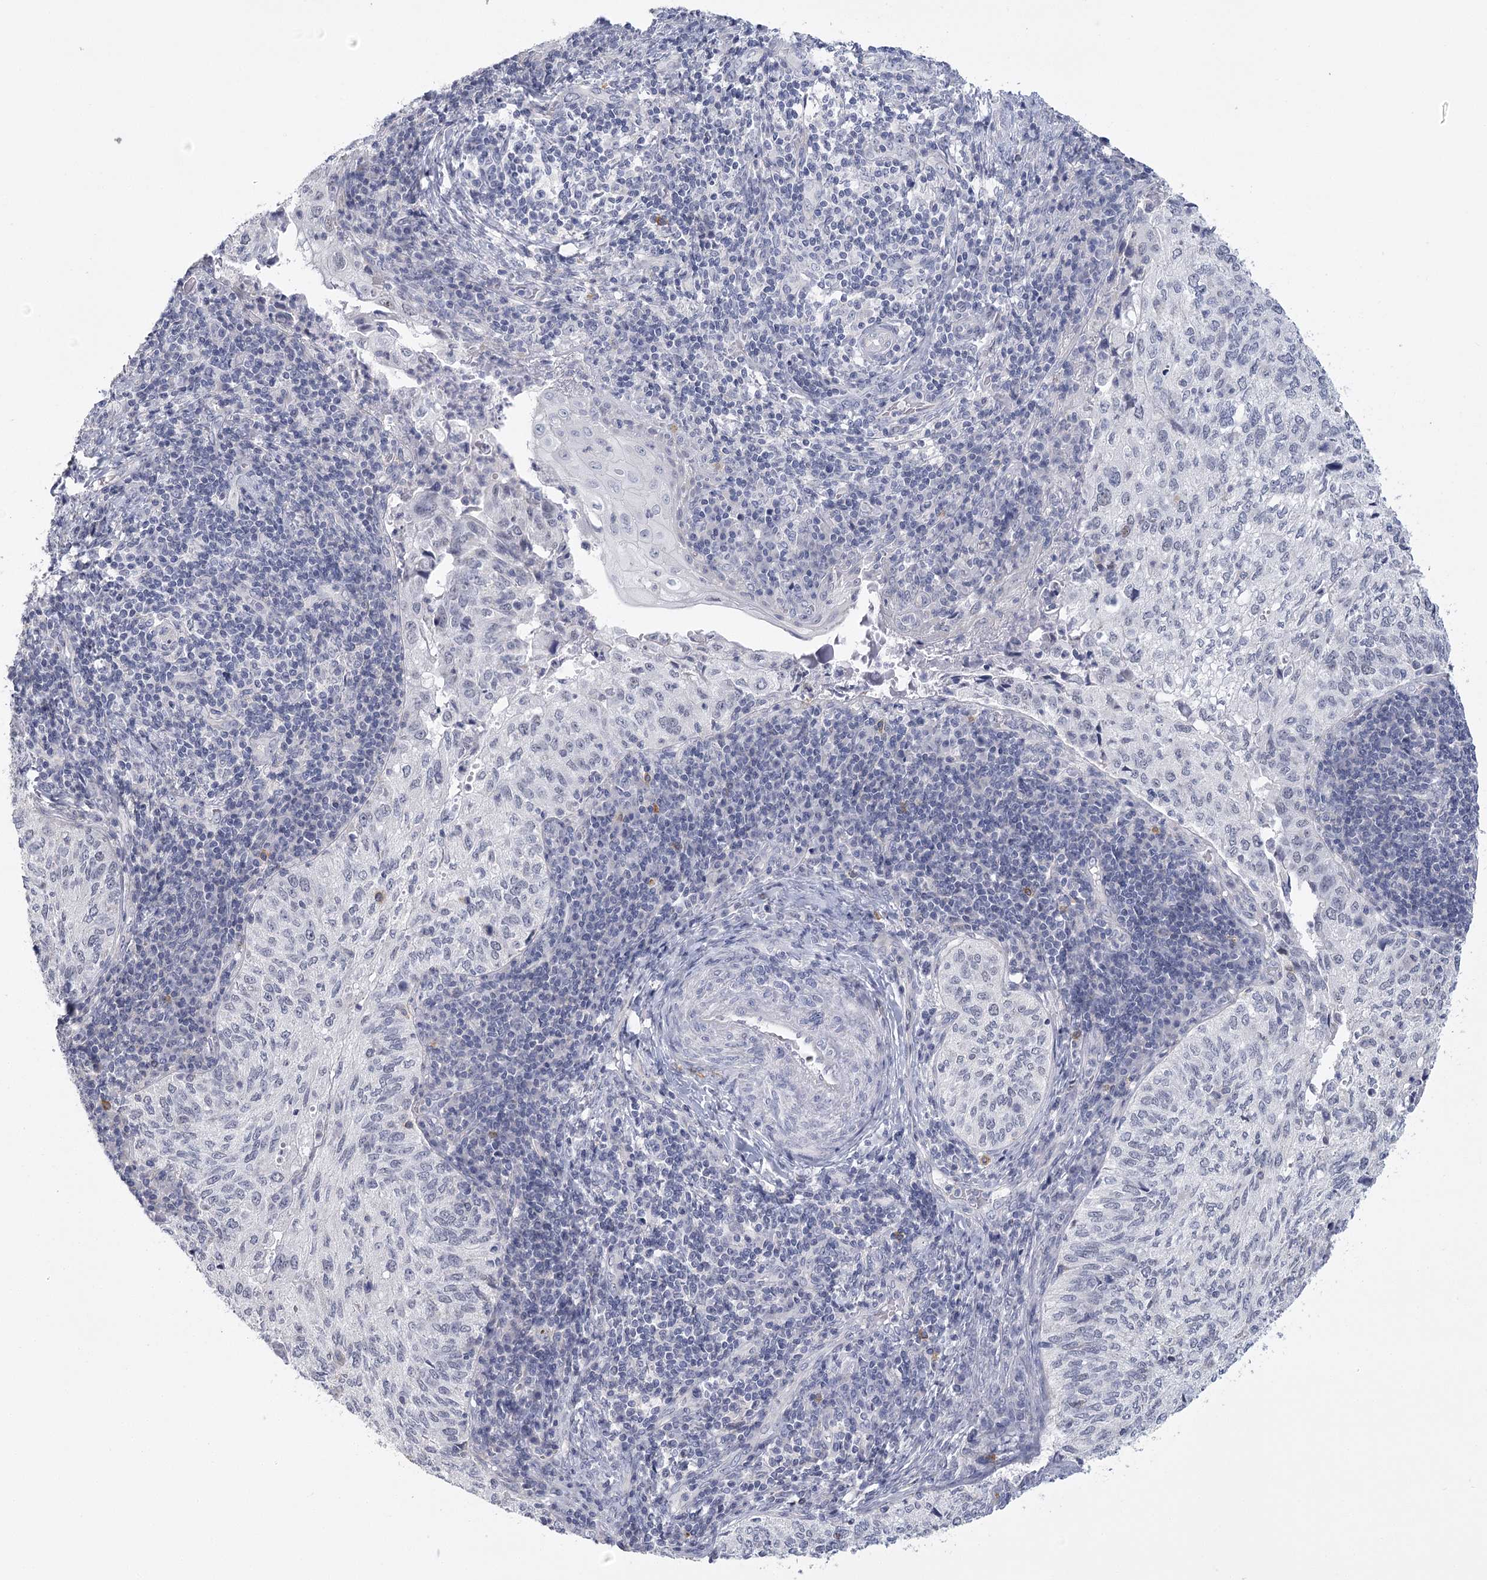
{"staining": {"intensity": "negative", "quantity": "none", "location": "none"}, "tissue": "cervical cancer", "cell_type": "Tumor cells", "image_type": "cancer", "snomed": [{"axis": "morphology", "description": "Squamous cell carcinoma, NOS"}, {"axis": "topography", "description": "Cervix"}], "caption": "A histopathology image of human squamous cell carcinoma (cervical) is negative for staining in tumor cells.", "gene": "FAM76B", "patient": {"sex": "female", "age": 30}}